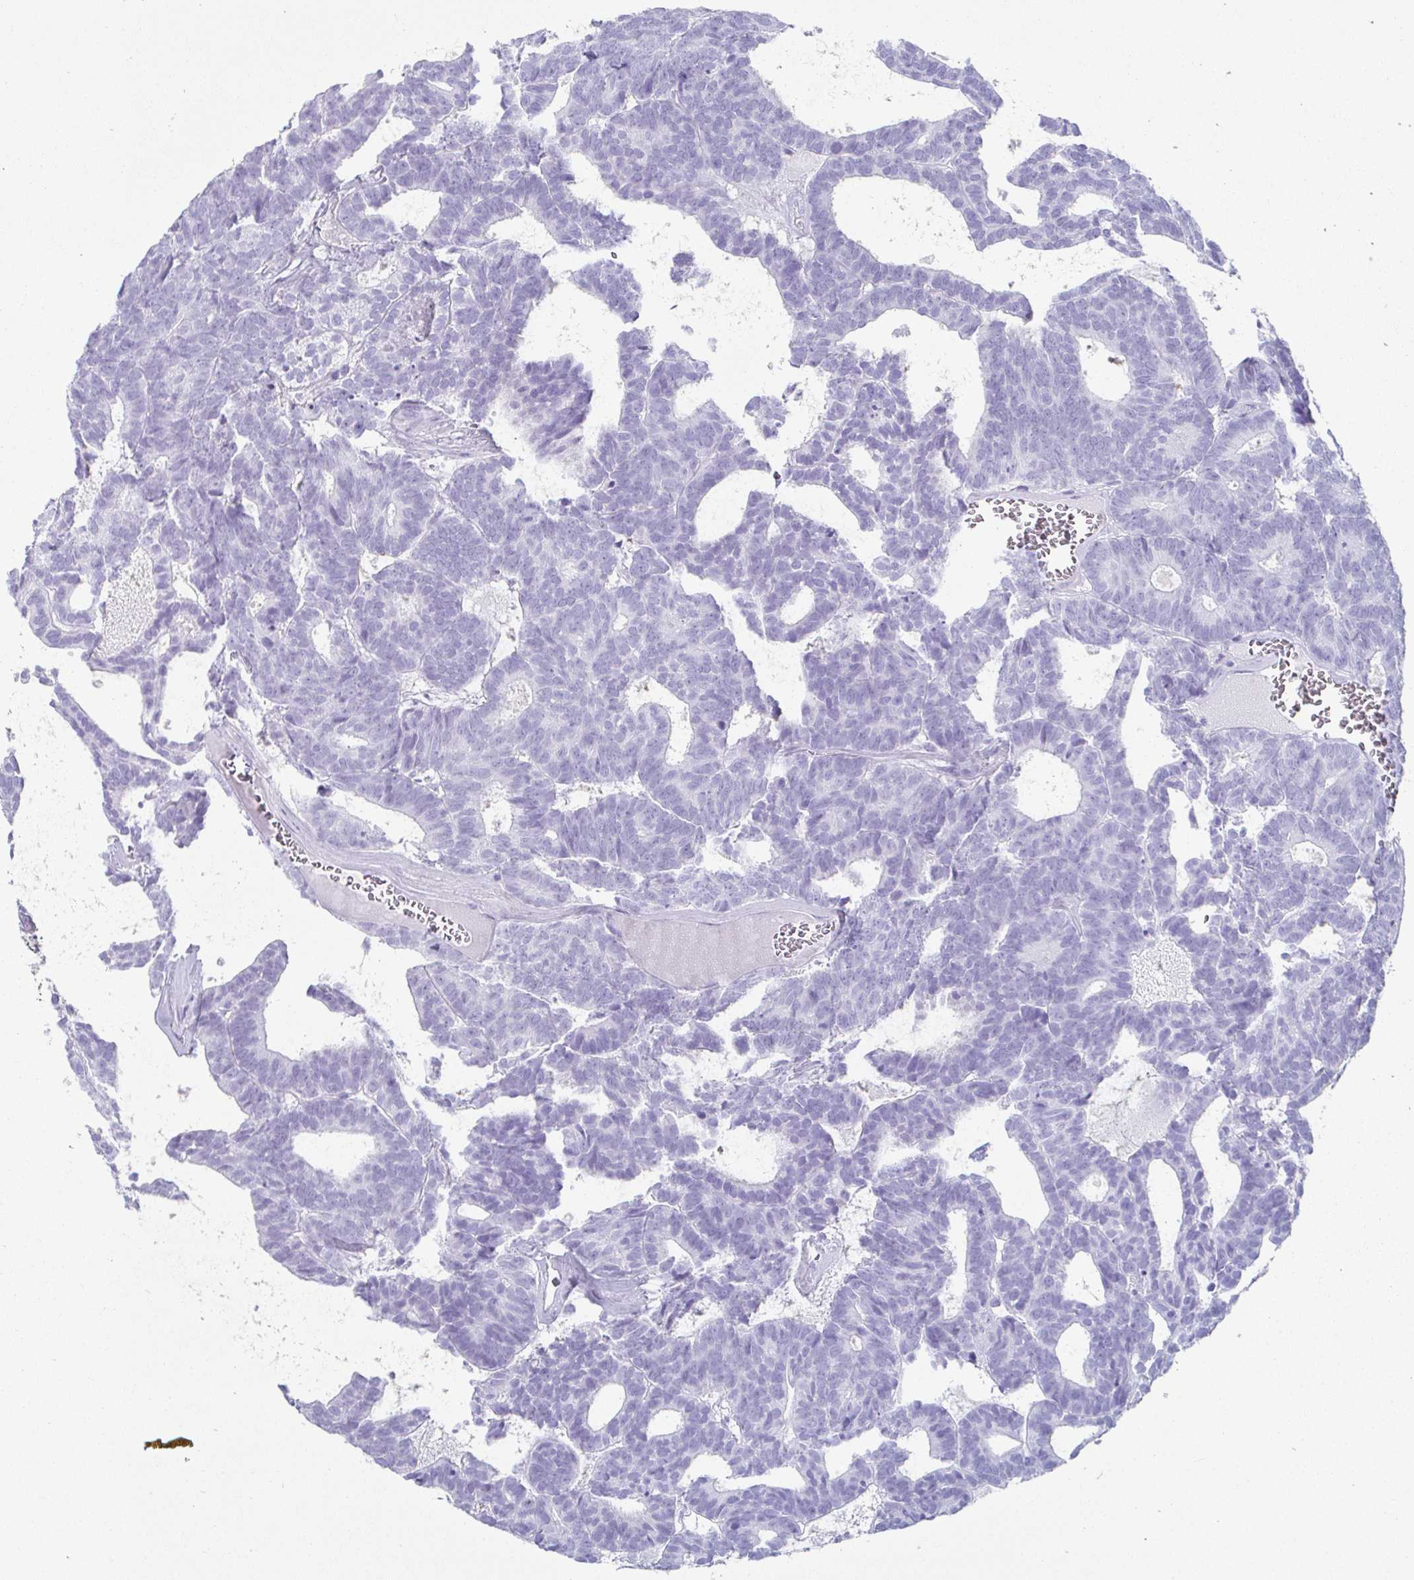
{"staining": {"intensity": "negative", "quantity": "none", "location": "none"}, "tissue": "head and neck cancer", "cell_type": "Tumor cells", "image_type": "cancer", "snomed": [{"axis": "morphology", "description": "Adenocarcinoma, NOS"}, {"axis": "topography", "description": "Head-Neck"}], "caption": "Immunohistochemistry photomicrograph of human head and neck adenocarcinoma stained for a protein (brown), which demonstrates no expression in tumor cells.", "gene": "CREG2", "patient": {"sex": "female", "age": 81}}